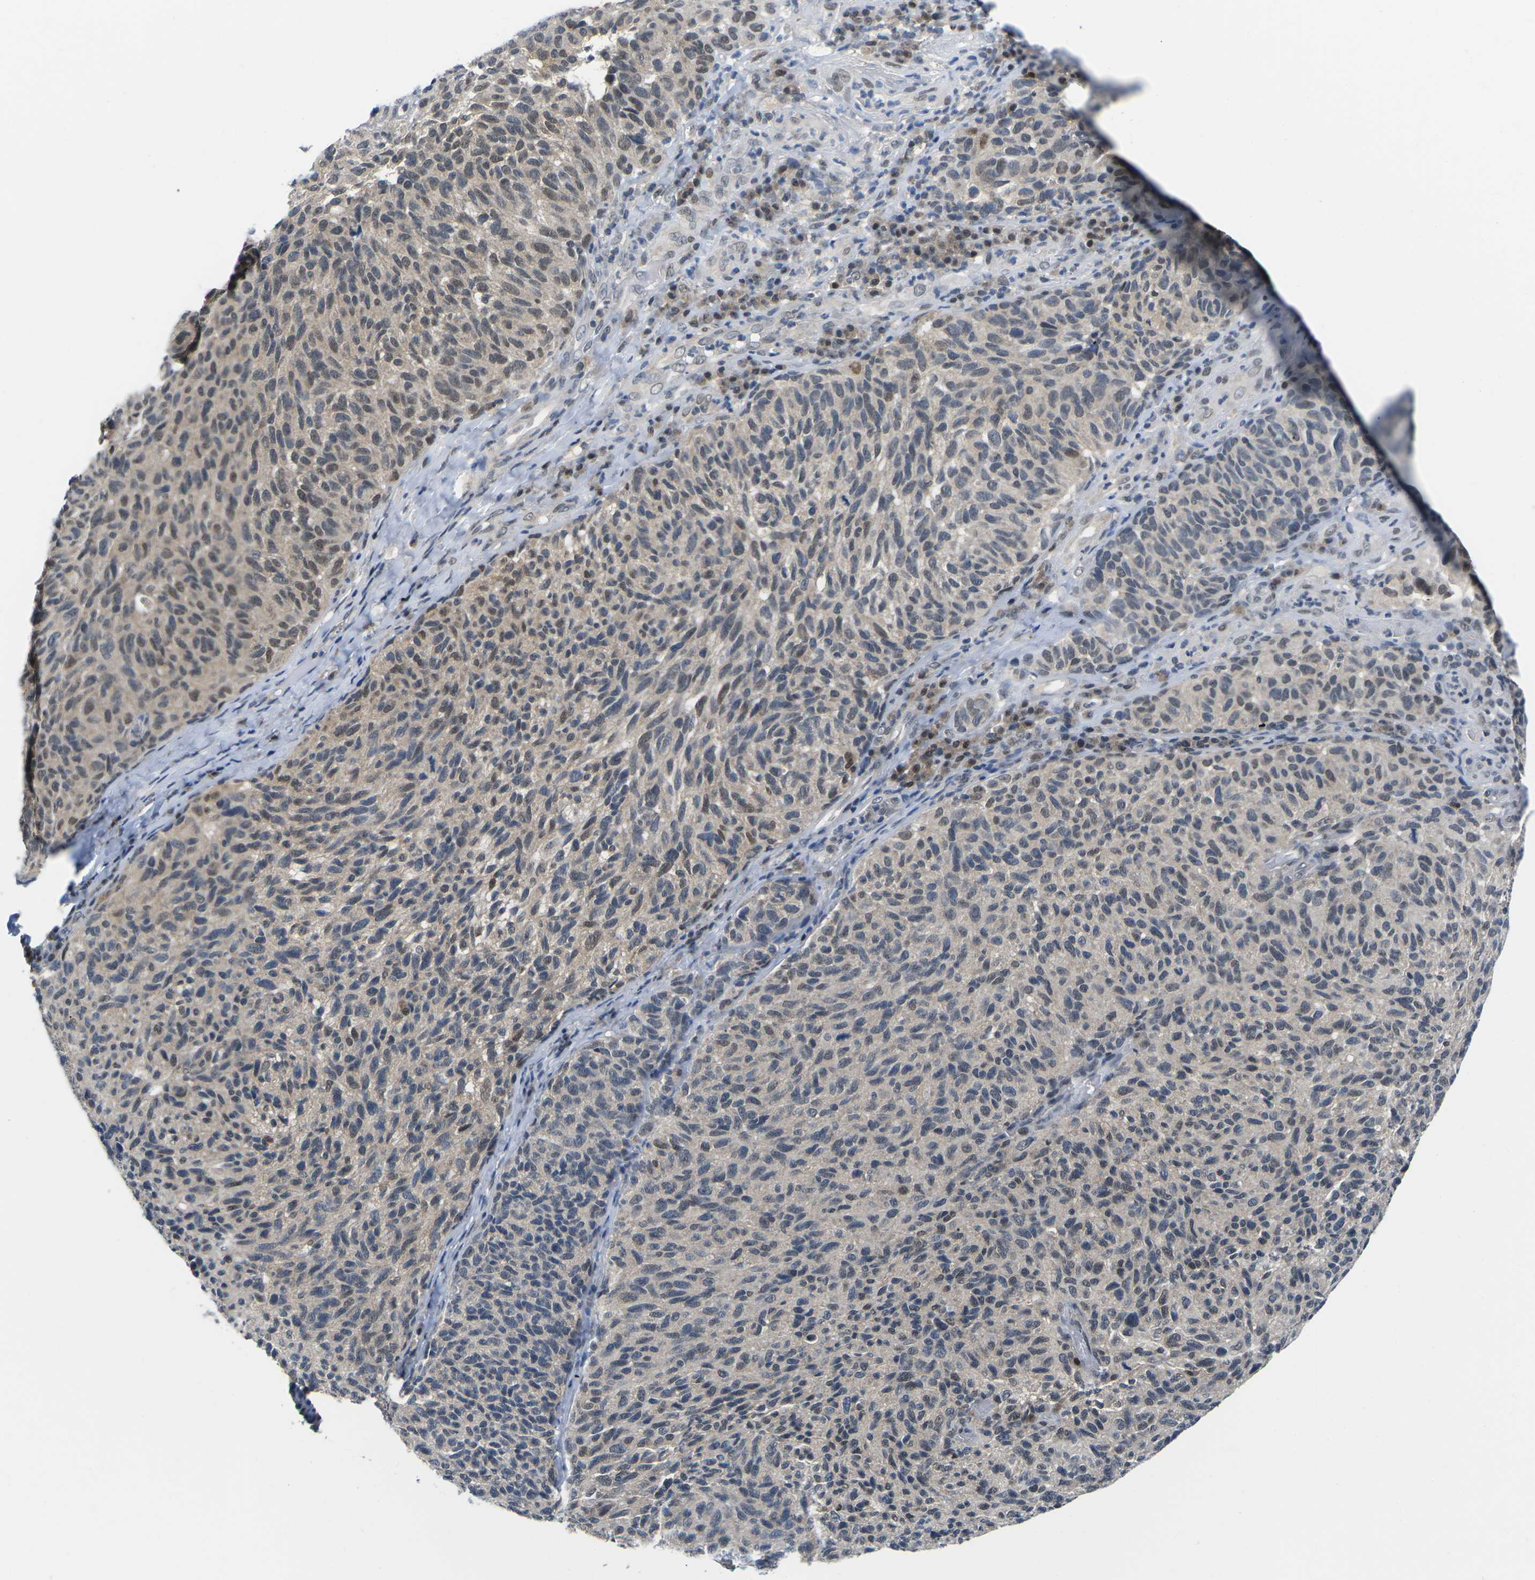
{"staining": {"intensity": "moderate", "quantity": "25%-75%", "location": "cytoplasmic/membranous,nuclear"}, "tissue": "melanoma", "cell_type": "Tumor cells", "image_type": "cancer", "snomed": [{"axis": "morphology", "description": "Malignant melanoma, NOS"}, {"axis": "topography", "description": "Skin"}], "caption": "This image demonstrates IHC staining of melanoma, with medium moderate cytoplasmic/membranous and nuclear positivity in approximately 25%-75% of tumor cells.", "gene": "UBA7", "patient": {"sex": "female", "age": 73}}